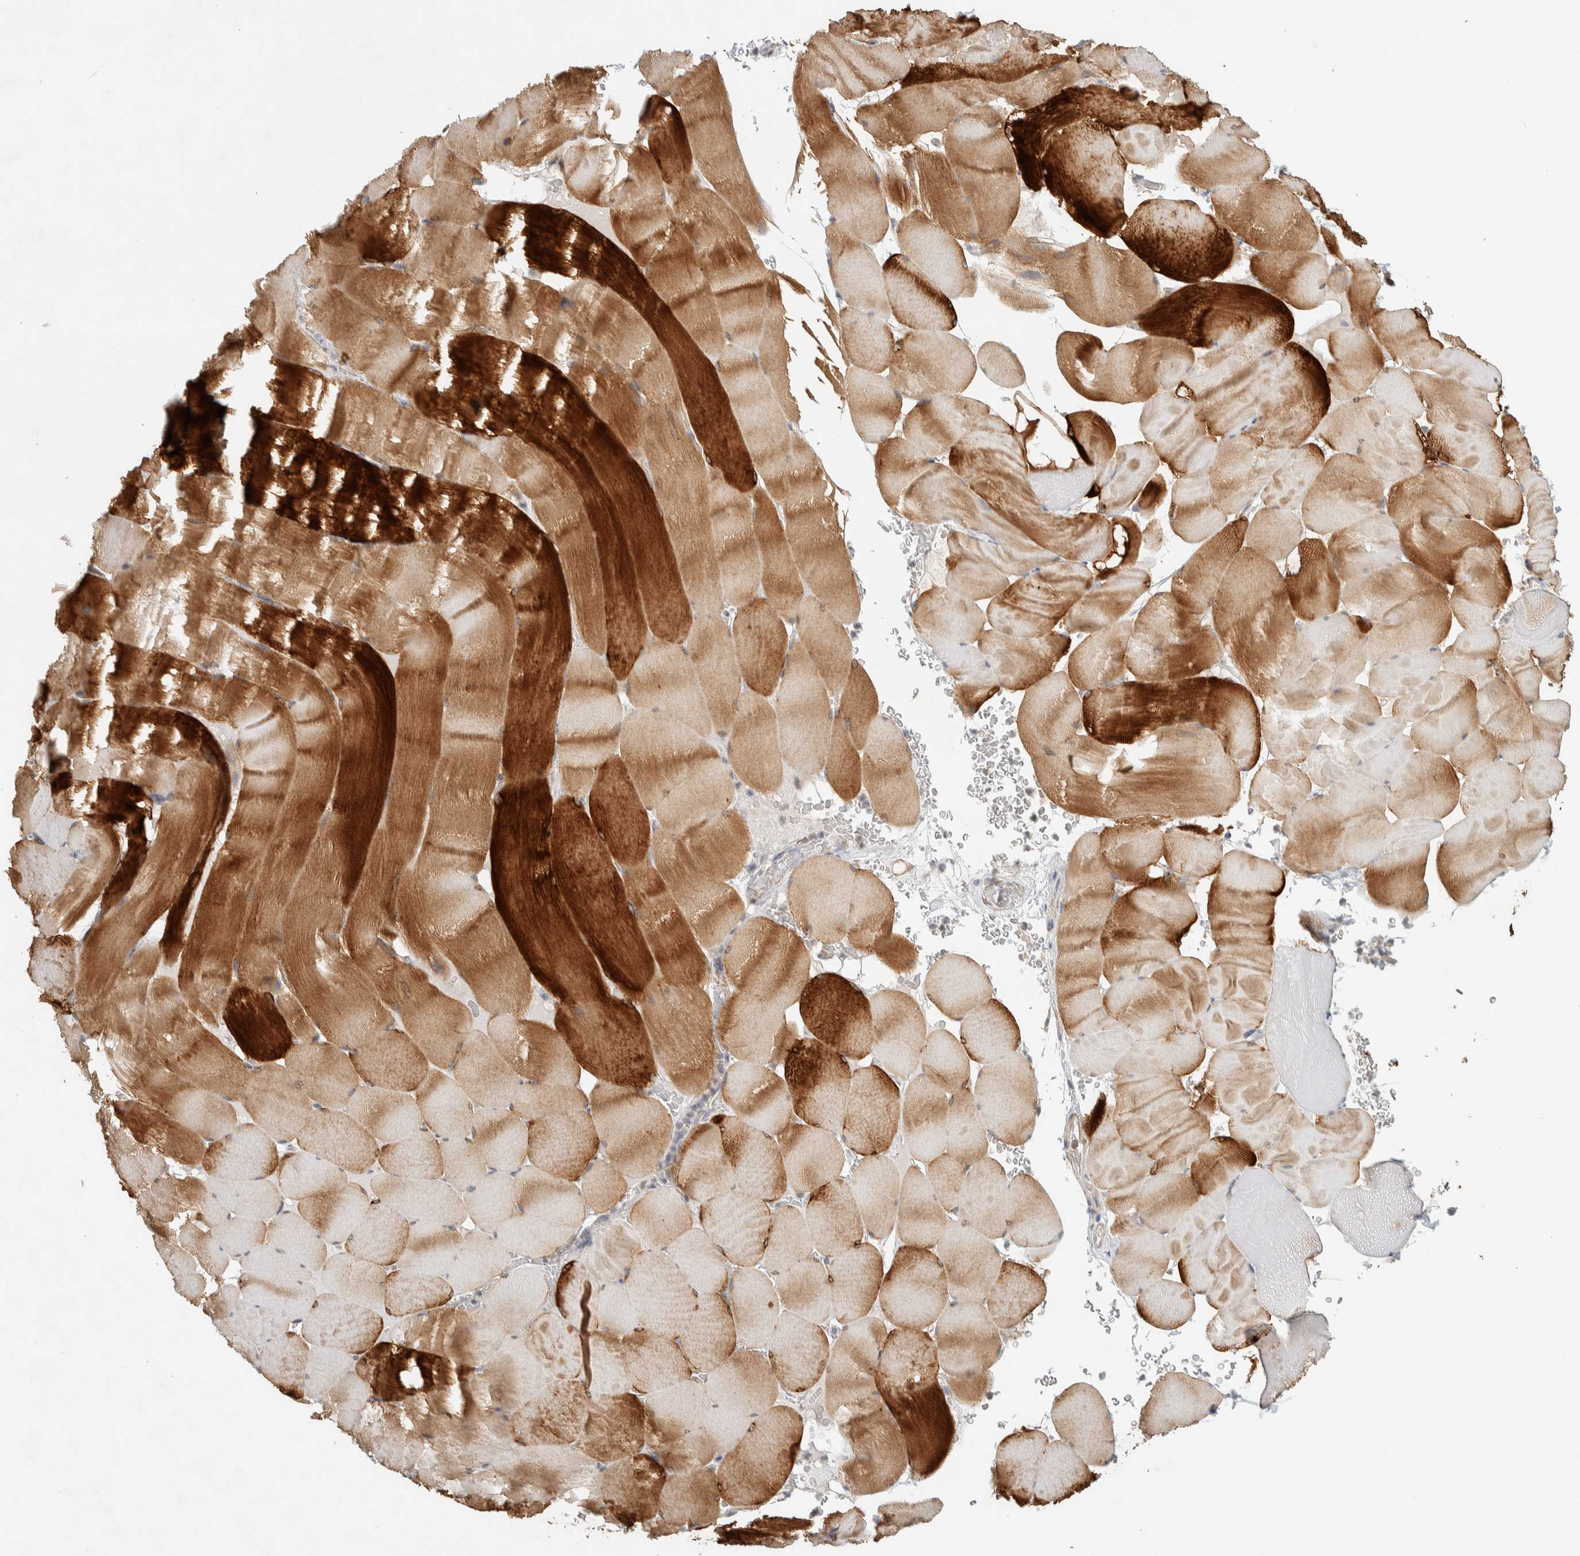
{"staining": {"intensity": "strong", "quantity": ">75%", "location": "cytoplasmic/membranous"}, "tissue": "skeletal muscle", "cell_type": "Myocytes", "image_type": "normal", "snomed": [{"axis": "morphology", "description": "Normal tissue, NOS"}, {"axis": "topography", "description": "Skeletal muscle"}], "caption": "Protein staining of normal skeletal muscle displays strong cytoplasmic/membranous staining in approximately >75% of myocytes.", "gene": "KLHL40", "patient": {"sex": "male", "age": 62}}